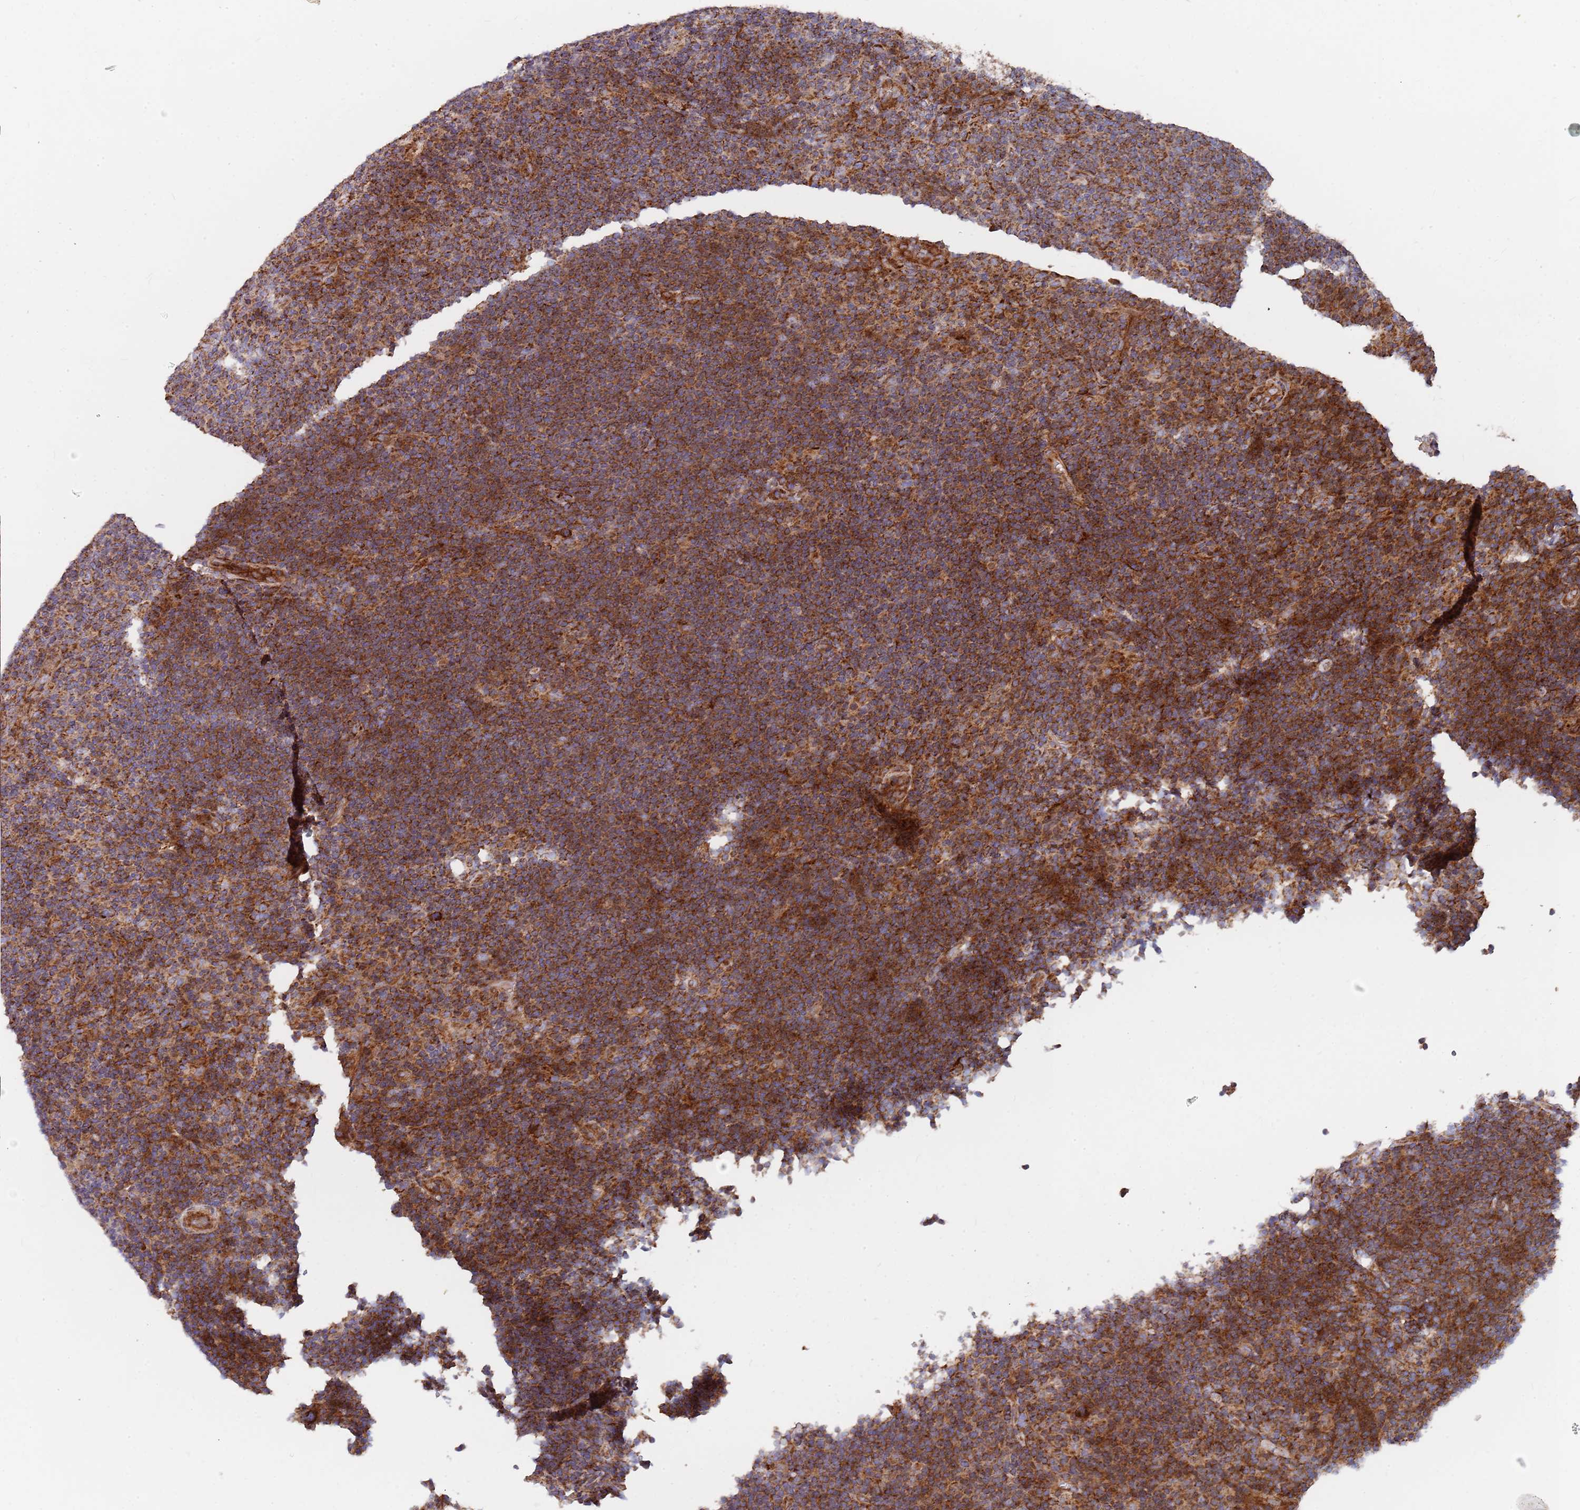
{"staining": {"intensity": "moderate", "quantity": ">75%", "location": "cytoplasmic/membranous"}, "tissue": "lymphoma", "cell_type": "Tumor cells", "image_type": "cancer", "snomed": [{"axis": "morphology", "description": "Hodgkin's disease, NOS"}, {"axis": "topography", "description": "Lymph node"}], "caption": "Immunohistochemistry (IHC) photomicrograph of neoplastic tissue: Hodgkin's disease stained using immunohistochemistry exhibits medium levels of moderate protein expression localized specifically in the cytoplasmic/membranous of tumor cells, appearing as a cytoplasmic/membranous brown color.", "gene": "WDFY3", "patient": {"sex": "female", "age": 57}}